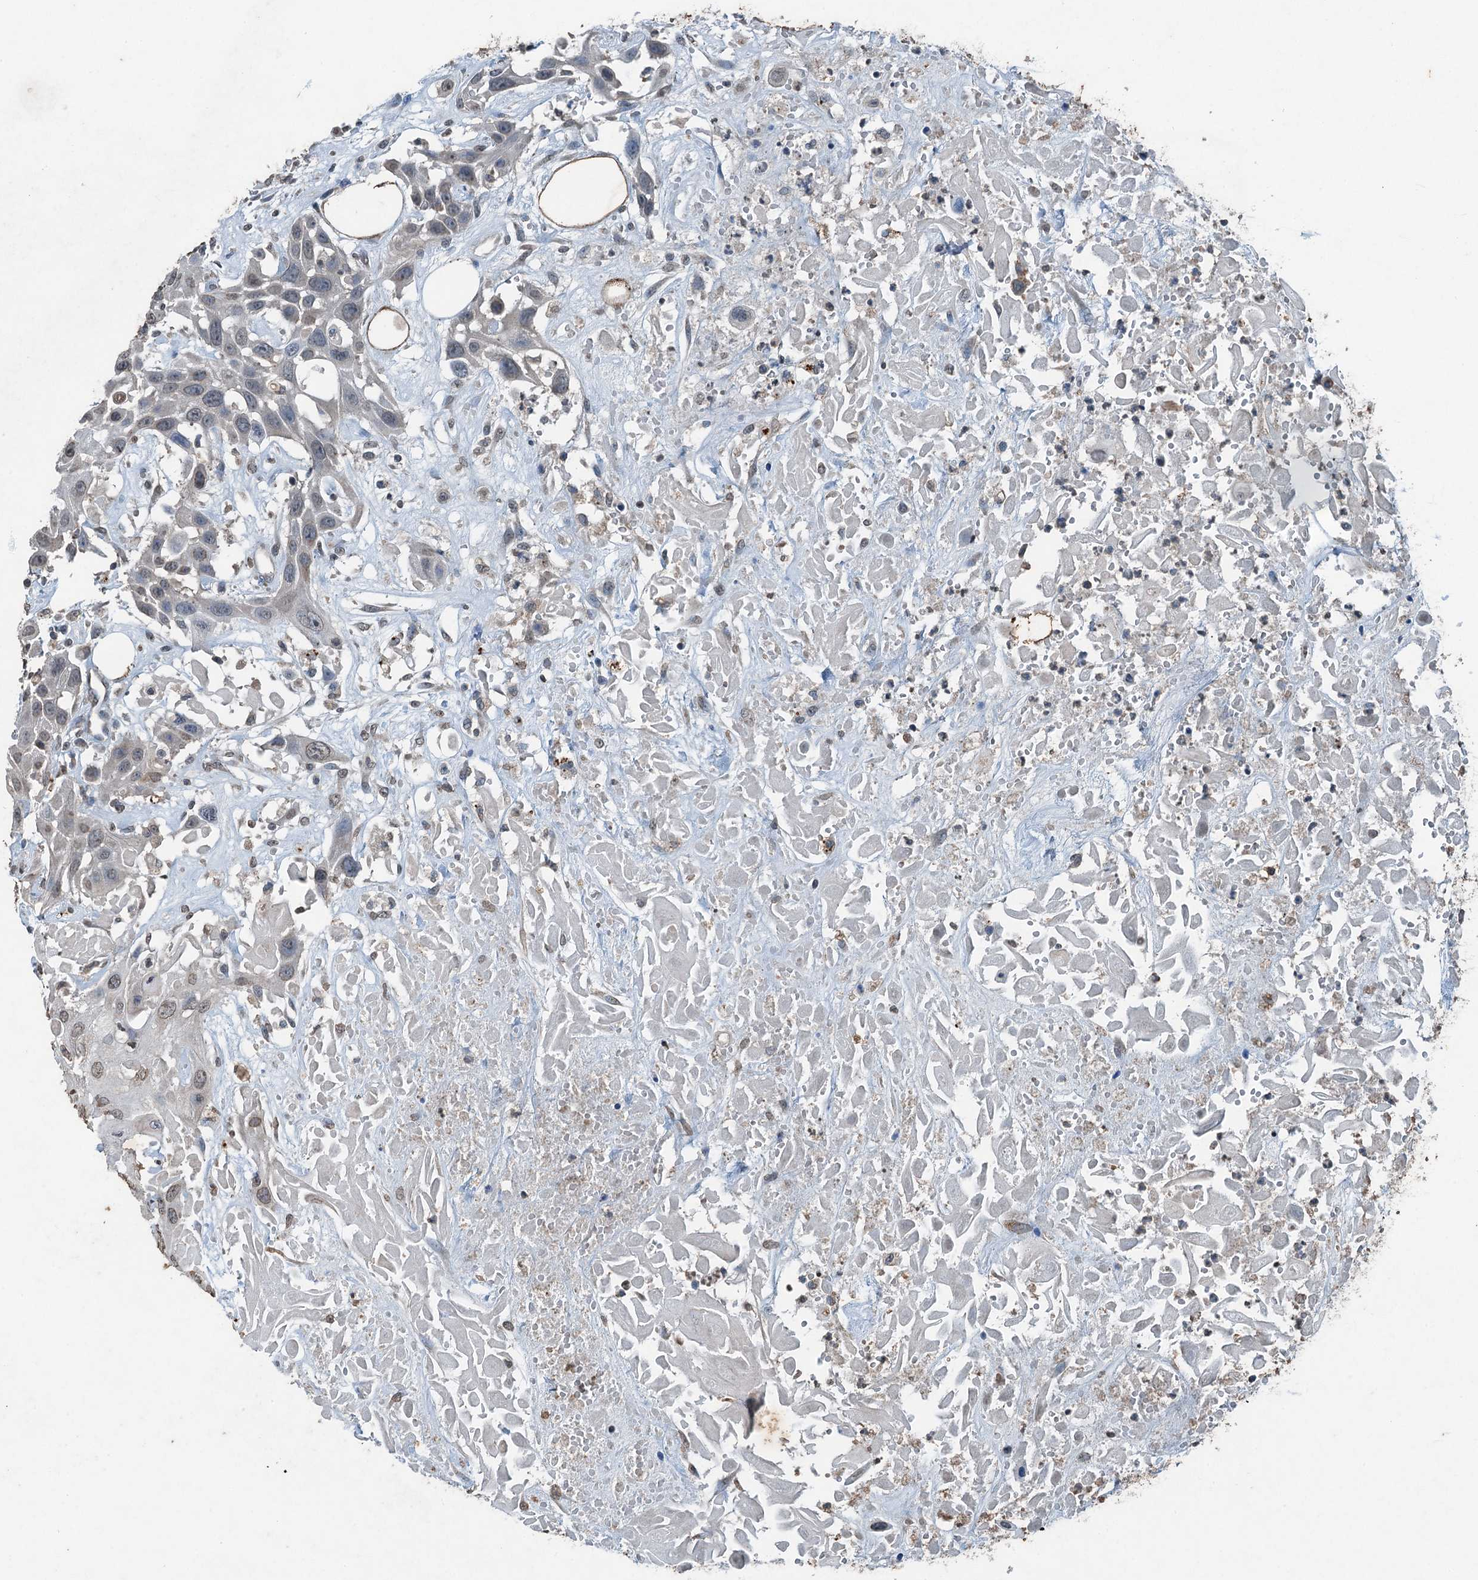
{"staining": {"intensity": "negative", "quantity": "none", "location": "none"}, "tissue": "head and neck cancer", "cell_type": "Tumor cells", "image_type": "cancer", "snomed": [{"axis": "morphology", "description": "Squamous cell carcinoma, NOS"}, {"axis": "topography", "description": "Head-Neck"}], "caption": "Human head and neck squamous cell carcinoma stained for a protein using immunohistochemistry exhibits no positivity in tumor cells.", "gene": "TCTN1", "patient": {"sex": "male", "age": 81}}